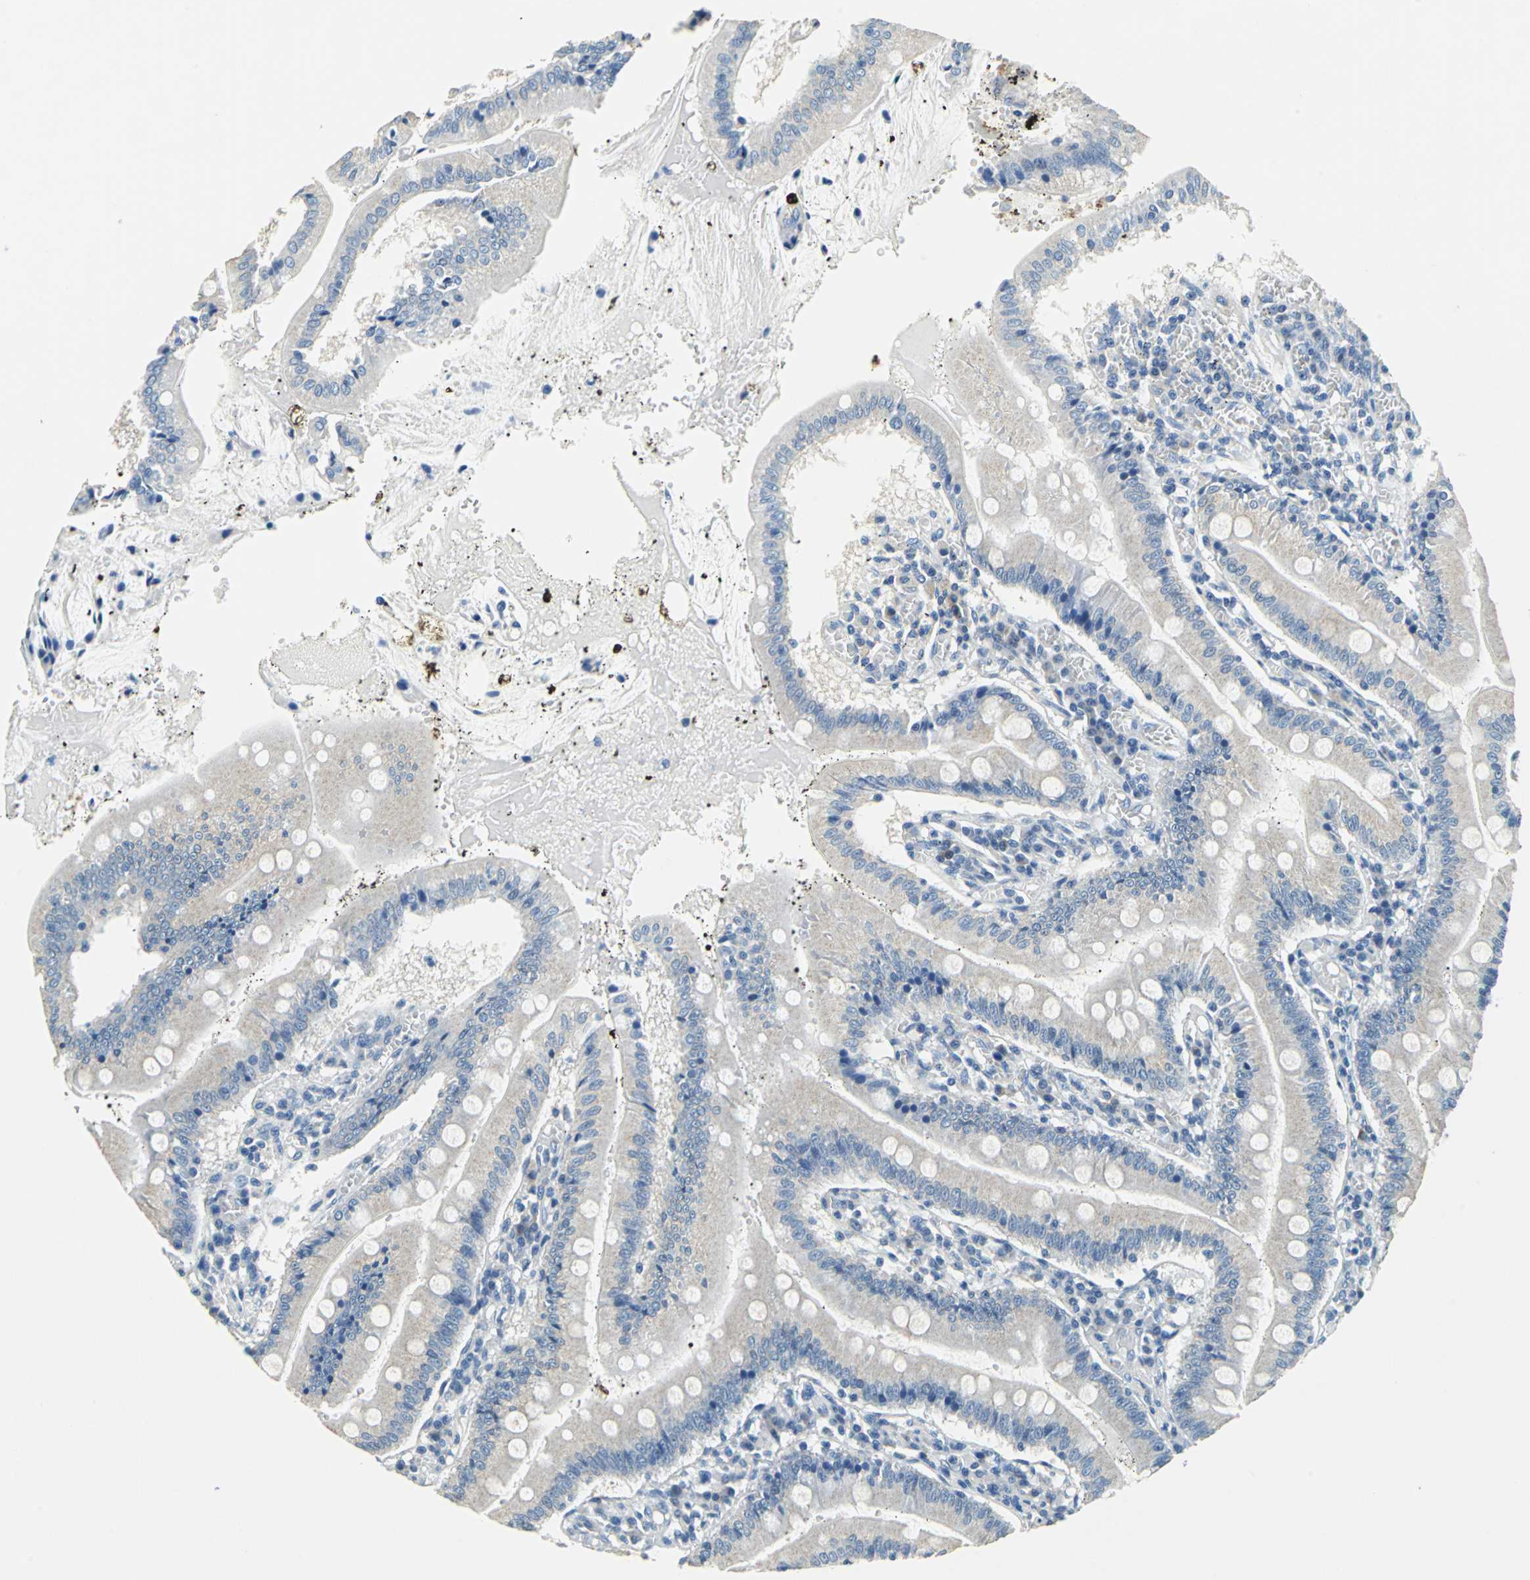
{"staining": {"intensity": "weak", "quantity": ">75%", "location": "cytoplasmic/membranous"}, "tissue": "small intestine", "cell_type": "Glandular cells", "image_type": "normal", "snomed": [{"axis": "morphology", "description": "Normal tissue, NOS"}, {"axis": "topography", "description": "Small intestine"}], "caption": "Protein expression by immunohistochemistry (IHC) displays weak cytoplasmic/membranous positivity in approximately >75% of glandular cells in unremarkable small intestine.", "gene": "TEX264", "patient": {"sex": "male", "age": 71}}